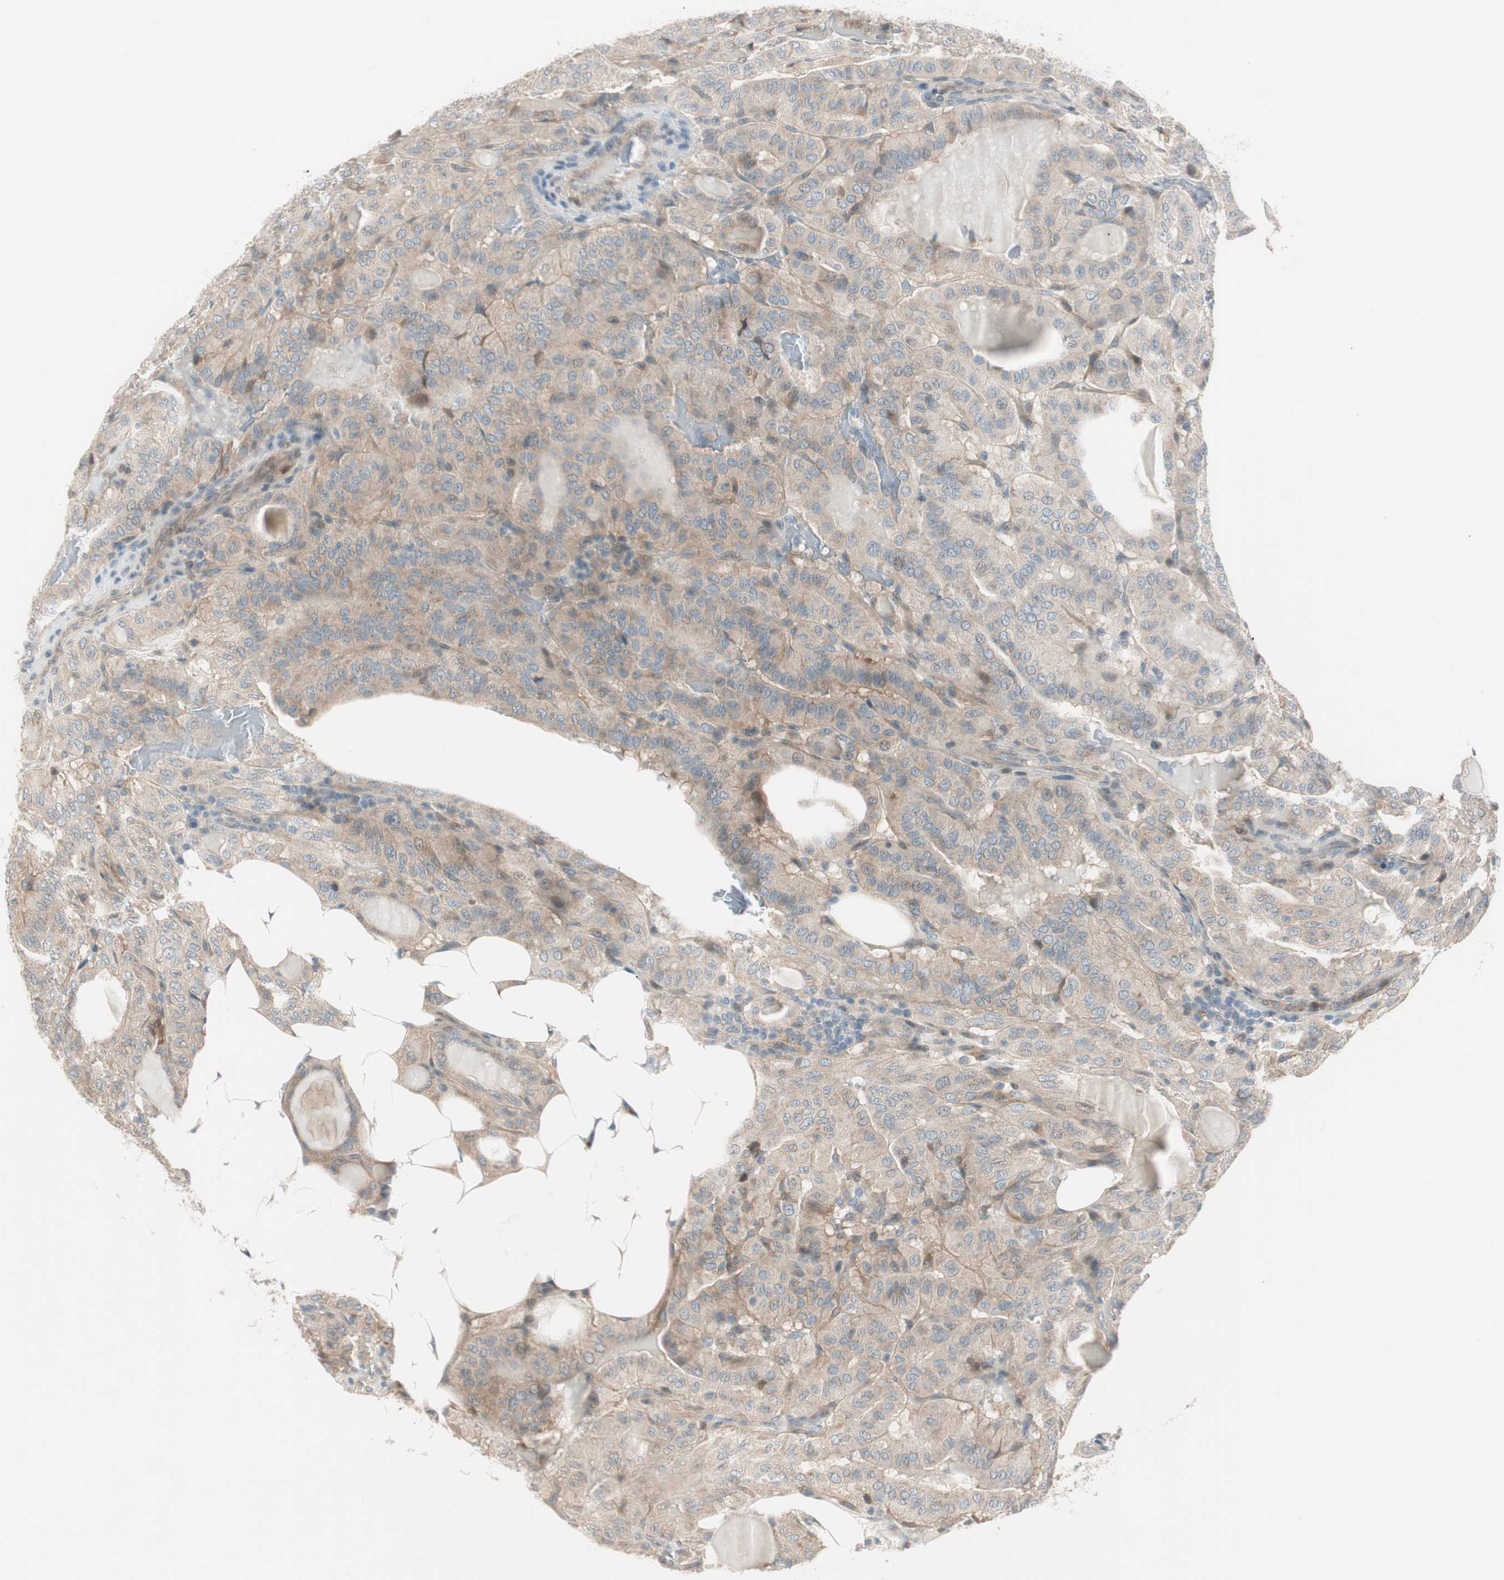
{"staining": {"intensity": "weak", "quantity": ">75%", "location": "cytoplasmic/membranous"}, "tissue": "thyroid cancer", "cell_type": "Tumor cells", "image_type": "cancer", "snomed": [{"axis": "morphology", "description": "Papillary adenocarcinoma, NOS"}, {"axis": "topography", "description": "Thyroid gland"}], "caption": "Human thyroid cancer (papillary adenocarcinoma) stained for a protein (brown) displays weak cytoplasmic/membranous positive staining in approximately >75% of tumor cells.", "gene": "CGRRF1", "patient": {"sex": "male", "age": 77}}